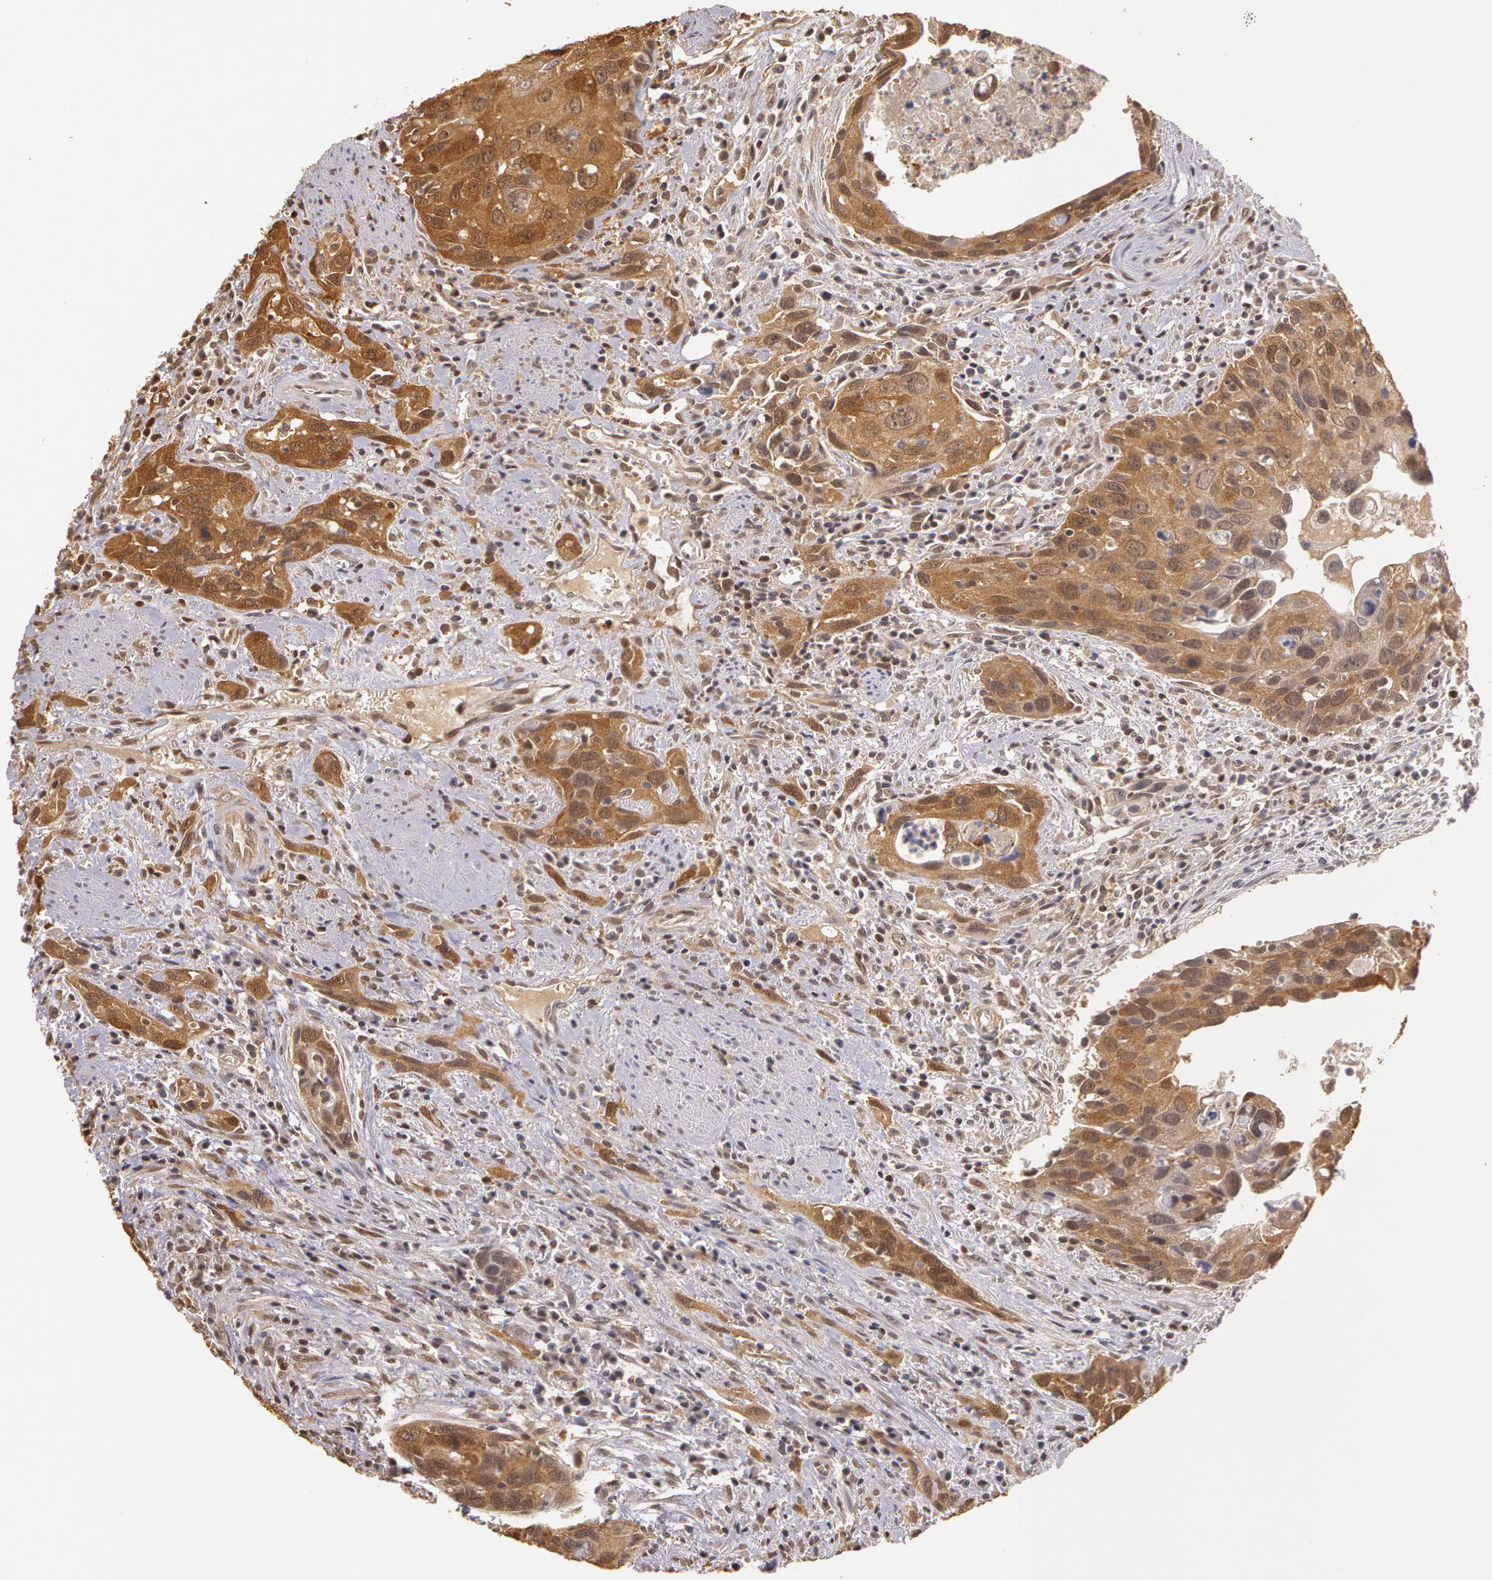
{"staining": {"intensity": "weak", "quantity": ">75%", "location": "cytoplasmic/membranous"}, "tissue": "urothelial cancer", "cell_type": "Tumor cells", "image_type": "cancer", "snomed": [{"axis": "morphology", "description": "Urothelial carcinoma, High grade"}, {"axis": "topography", "description": "Urinary bladder"}], "caption": "Immunohistochemistry (IHC) (DAB (3,3'-diaminobenzidine)) staining of high-grade urothelial carcinoma demonstrates weak cytoplasmic/membranous protein expression in about >75% of tumor cells.", "gene": "AHSA1", "patient": {"sex": "male", "age": 71}}